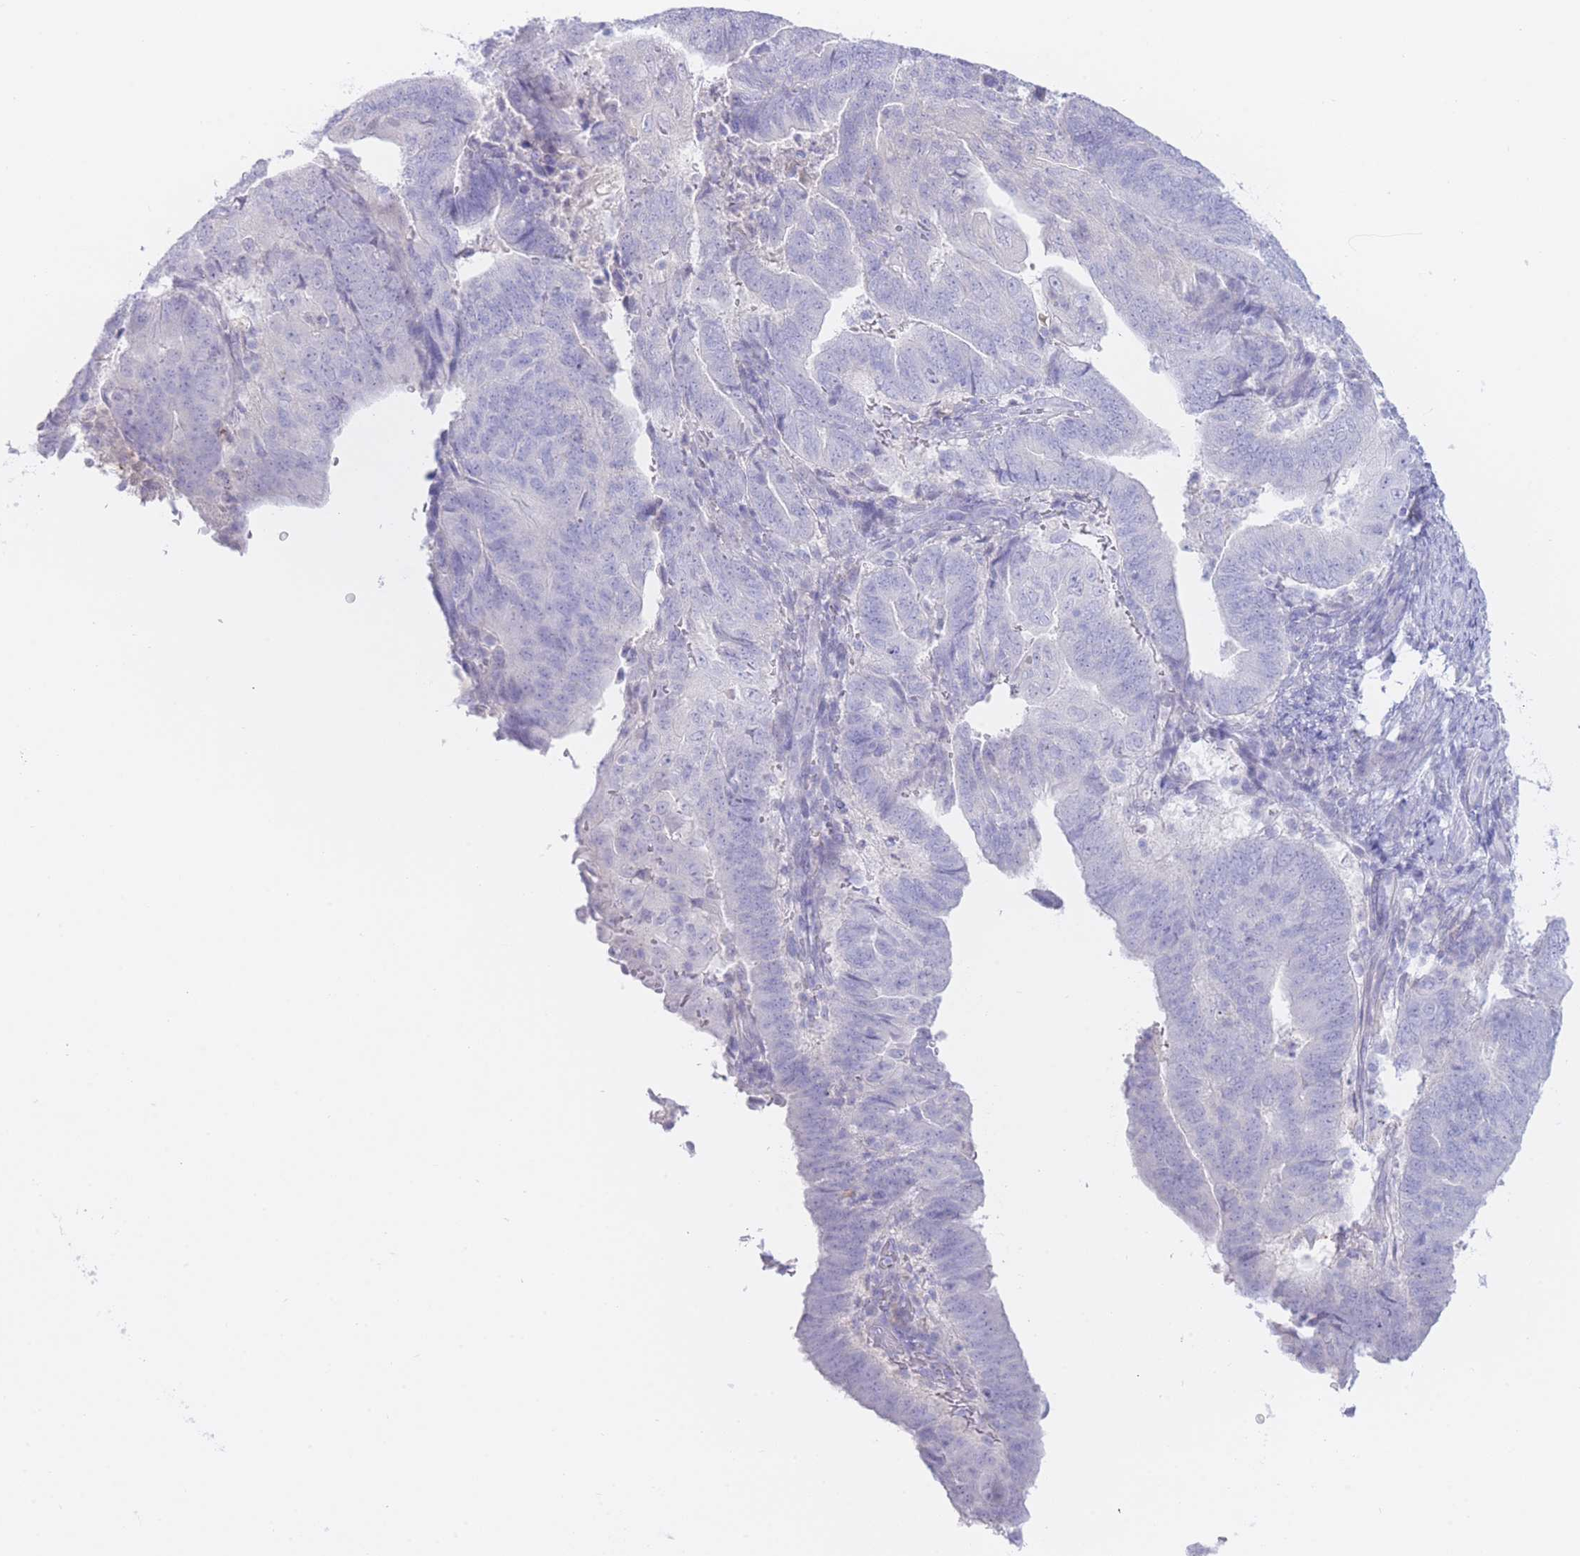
{"staining": {"intensity": "negative", "quantity": "none", "location": "none"}, "tissue": "endometrial cancer", "cell_type": "Tumor cells", "image_type": "cancer", "snomed": [{"axis": "morphology", "description": "Adenocarcinoma, NOS"}, {"axis": "topography", "description": "Endometrium"}], "caption": "DAB (3,3'-diaminobenzidine) immunohistochemical staining of human adenocarcinoma (endometrial) shows no significant positivity in tumor cells.", "gene": "ZNF212", "patient": {"sex": "female", "age": 70}}